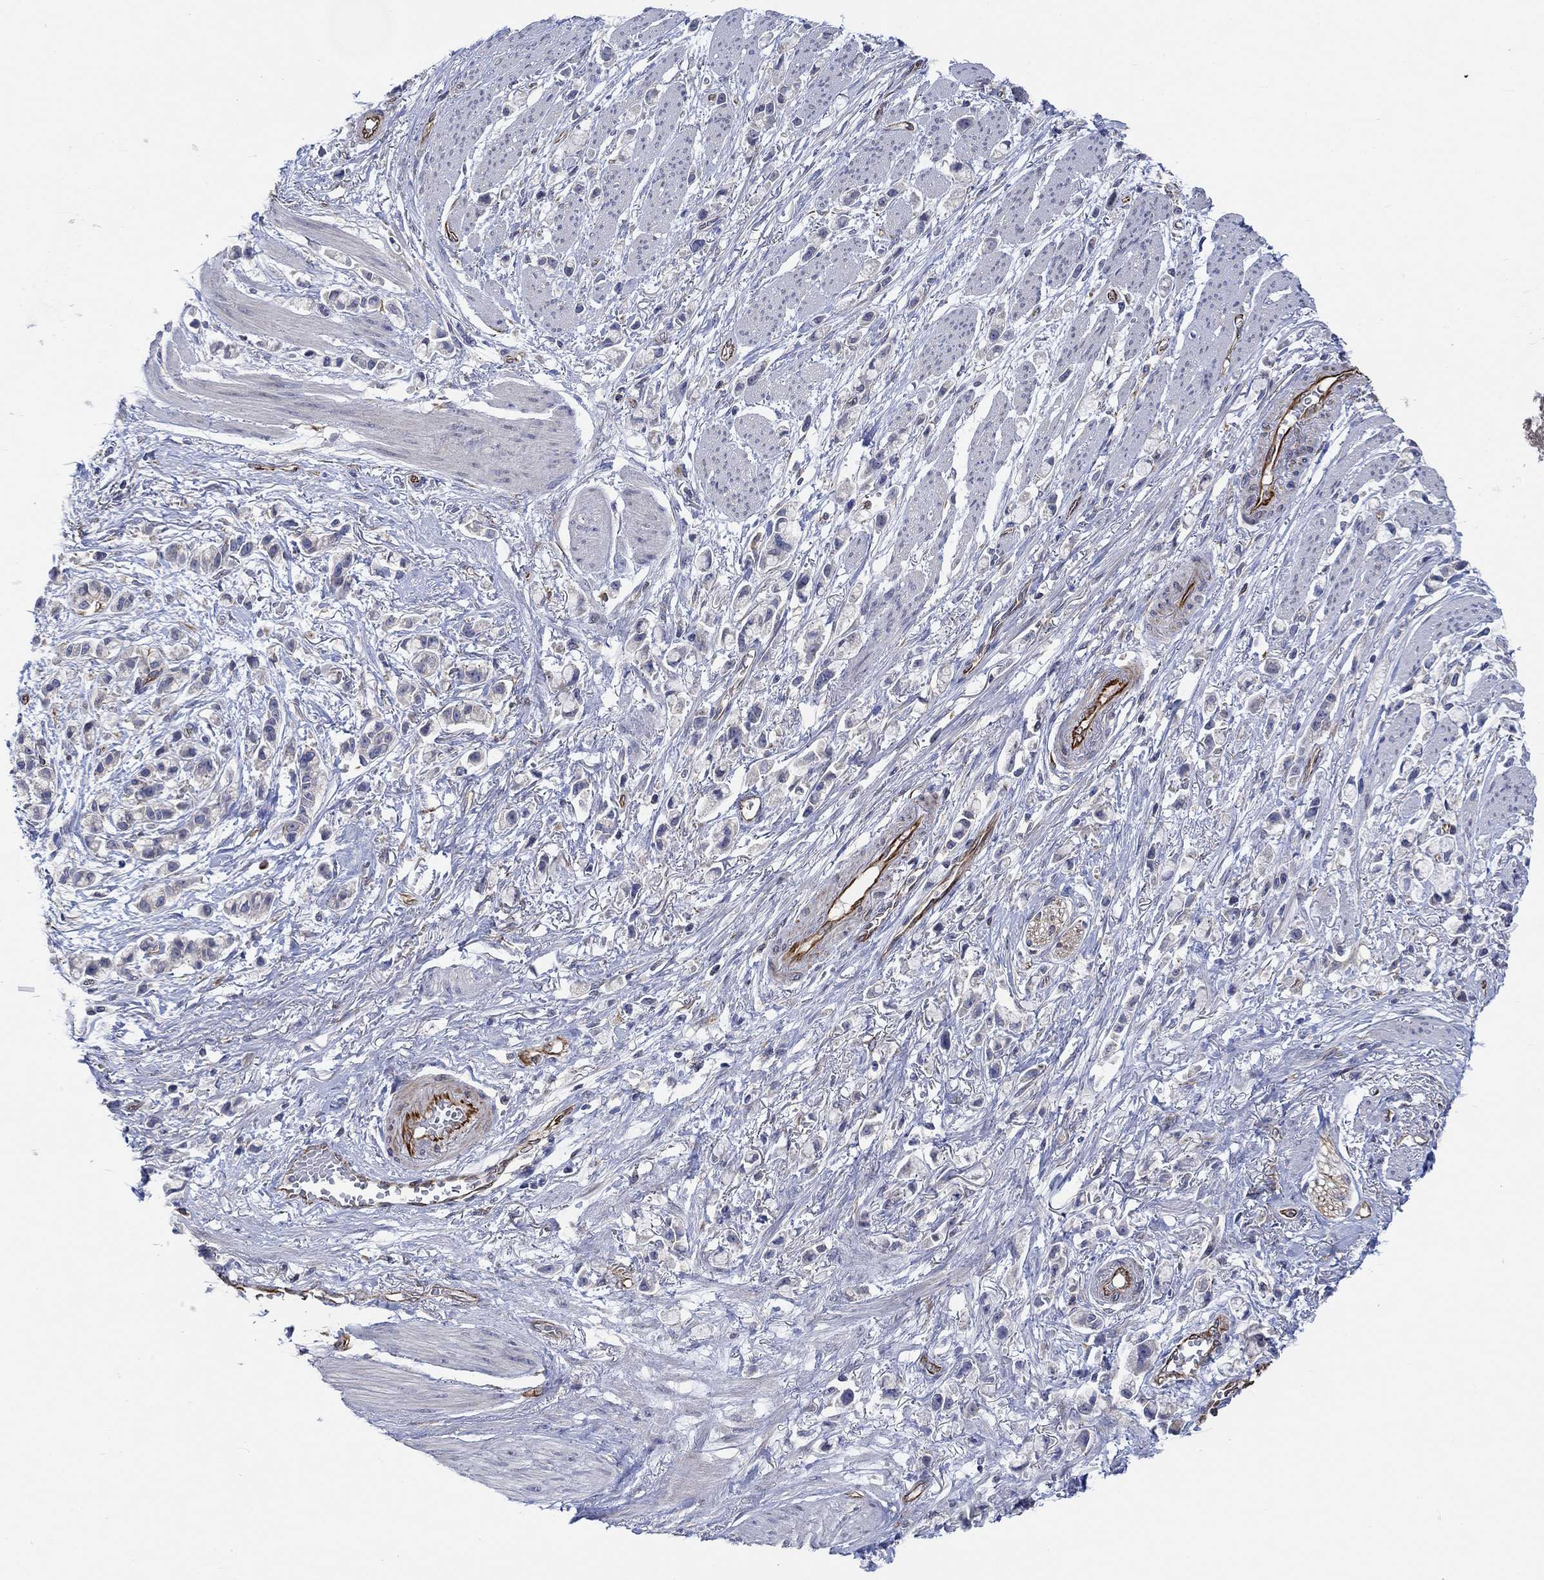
{"staining": {"intensity": "negative", "quantity": "none", "location": "none"}, "tissue": "stomach cancer", "cell_type": "Tumor cells", "image_type": "cancer", "snomed": [{"axis": "morphology", "description": "Adenocarcinoma, NOS"}, {"axis": "topography", "description": "Stomach"}], "caption": "Protein analysis of stomach adenocarcinoma shows no significant staining in tumor cells. The staining is performed using DAB brown chromogen with nuclei counter-stained in using hematoxylin.", "gene": "CAMK1D", "patient": {"sex": "female", "age": 81}}